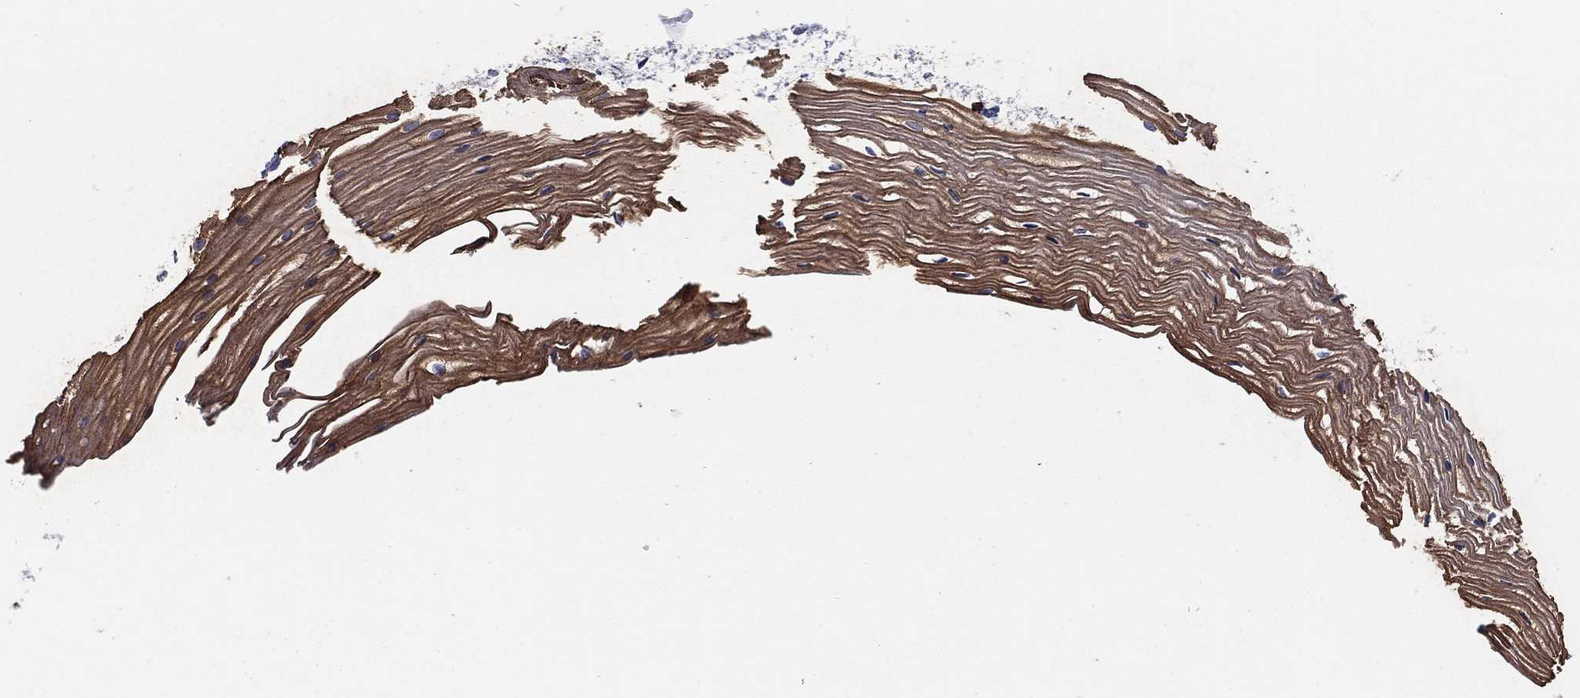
{"staining": {"intensity": "weak", "quantity": "<25%", "location": "cytoplasmic/membranous"}, "tissue": "cervix", "cell_type": "Glandular cells", "image_type": "normal", "snomed": [{"axis": "morphology", "description": "Normal tissue, NOS"}, {"axis": "topography", "description": "Cervix"}], "caption": "An image of cervix stained for a protein demonstrates no brown staining in glandular cells. The staining was performed using DAB to visualize the protein expression in brown, while the nuclei were stained in blue with hematoxylin (Magnification: 20x).", "gene": "KRT75", "patient": {"sex": "female", "age": 40}}